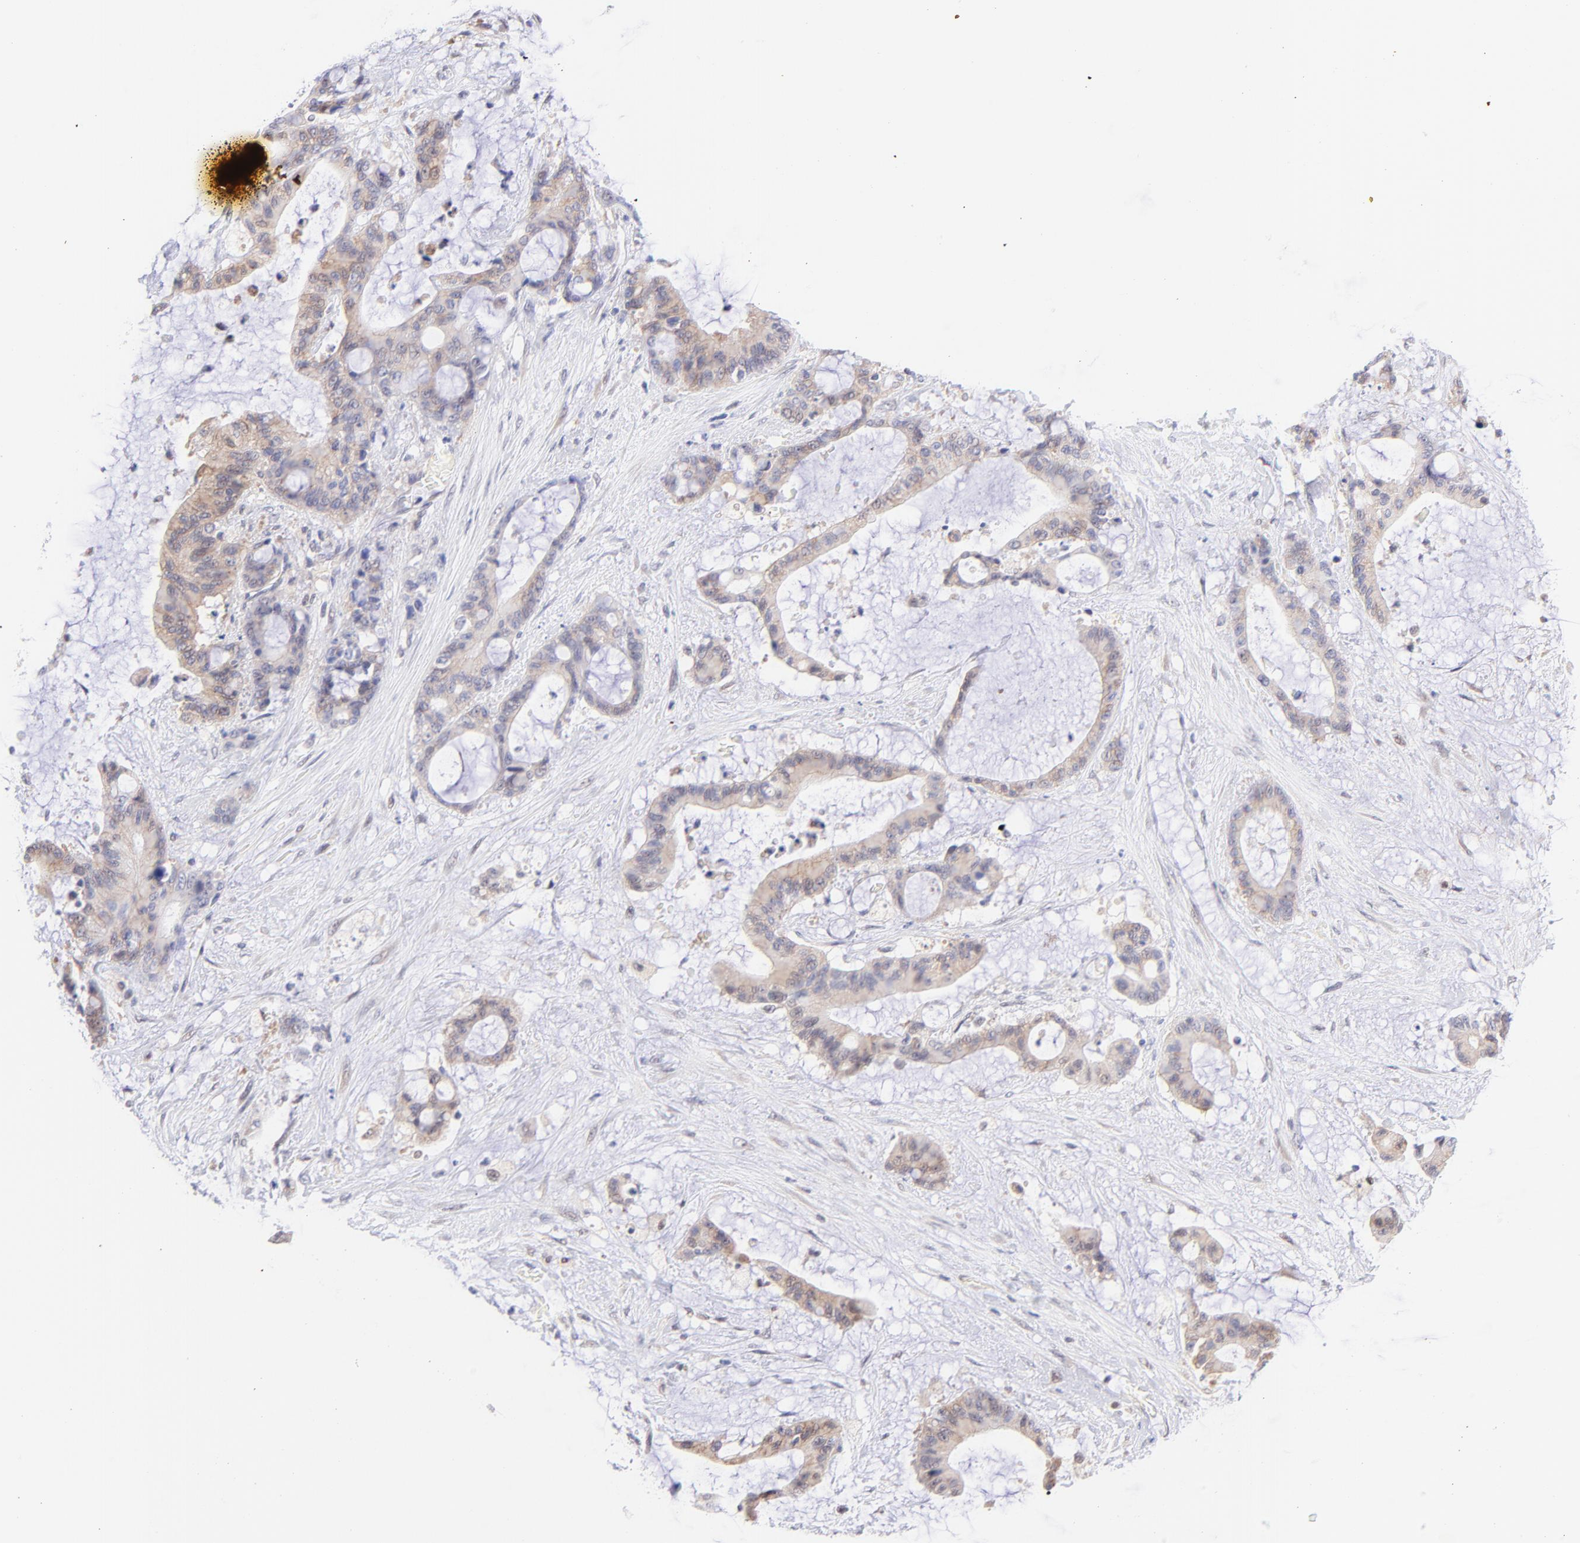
{"staining": {"intensity": "weak", "quantity": ">75%", "location": "cytoplasmic/membranous"}, "tissue": "liver cancer", "cell_type": "Tumor cells", "image_type": "cancer", "snomed": [{"axis": "morphology", "description": "Cholangiocarcinoma"}, {"axis": "topography", "description": "Liver"}], "caption": "Protein expression by IHC shows weak cytoplasmic/membranous staining in approximately >75% of tumor cells in cholangiocarcinoma (liver). Using DAB (brown) and hematoxylin (blue) stains, captured at high magnification using brightfield microscopy.", "gene": "PBDC1", "patient": {"sex": "female", "age": 73}}